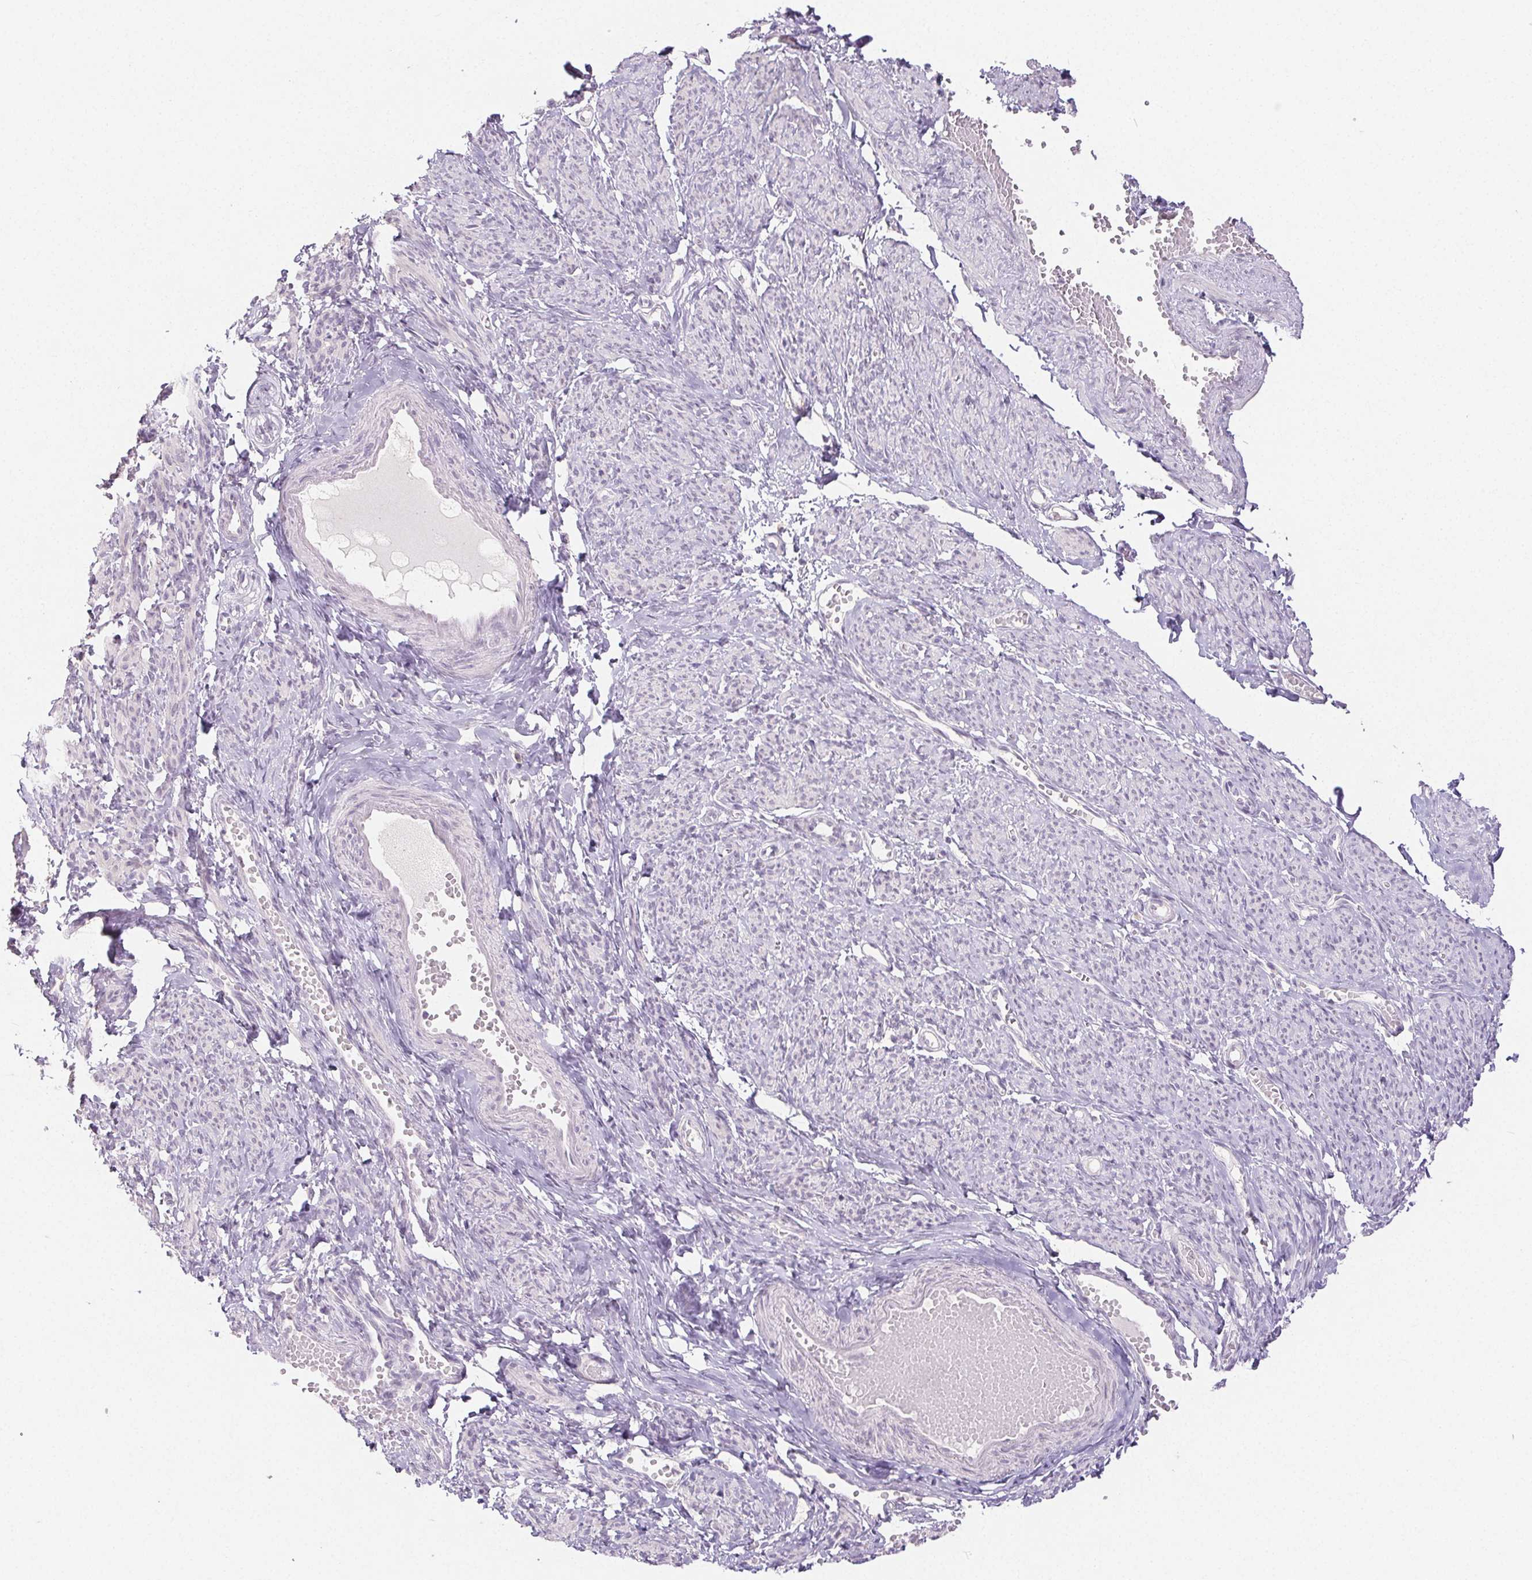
{"staining": {"intensity": "negative", "quantity": "none", "location": "none"}, "tissue": "smooth muscle", "cell_type": "Smooth muscle cells", "image_type": "normal", "snomed": [{"axis": "morphology", "description": "Normal tissue, NOS"}, {"axis": "topography", "description": "Smooth muscle"}], "caption": "Human smooth muscle stained for a protein using IHC shows no expression in smooth muscle cells.", "gene": "PI3", "patient": {"sex": "female", "age": 65}}